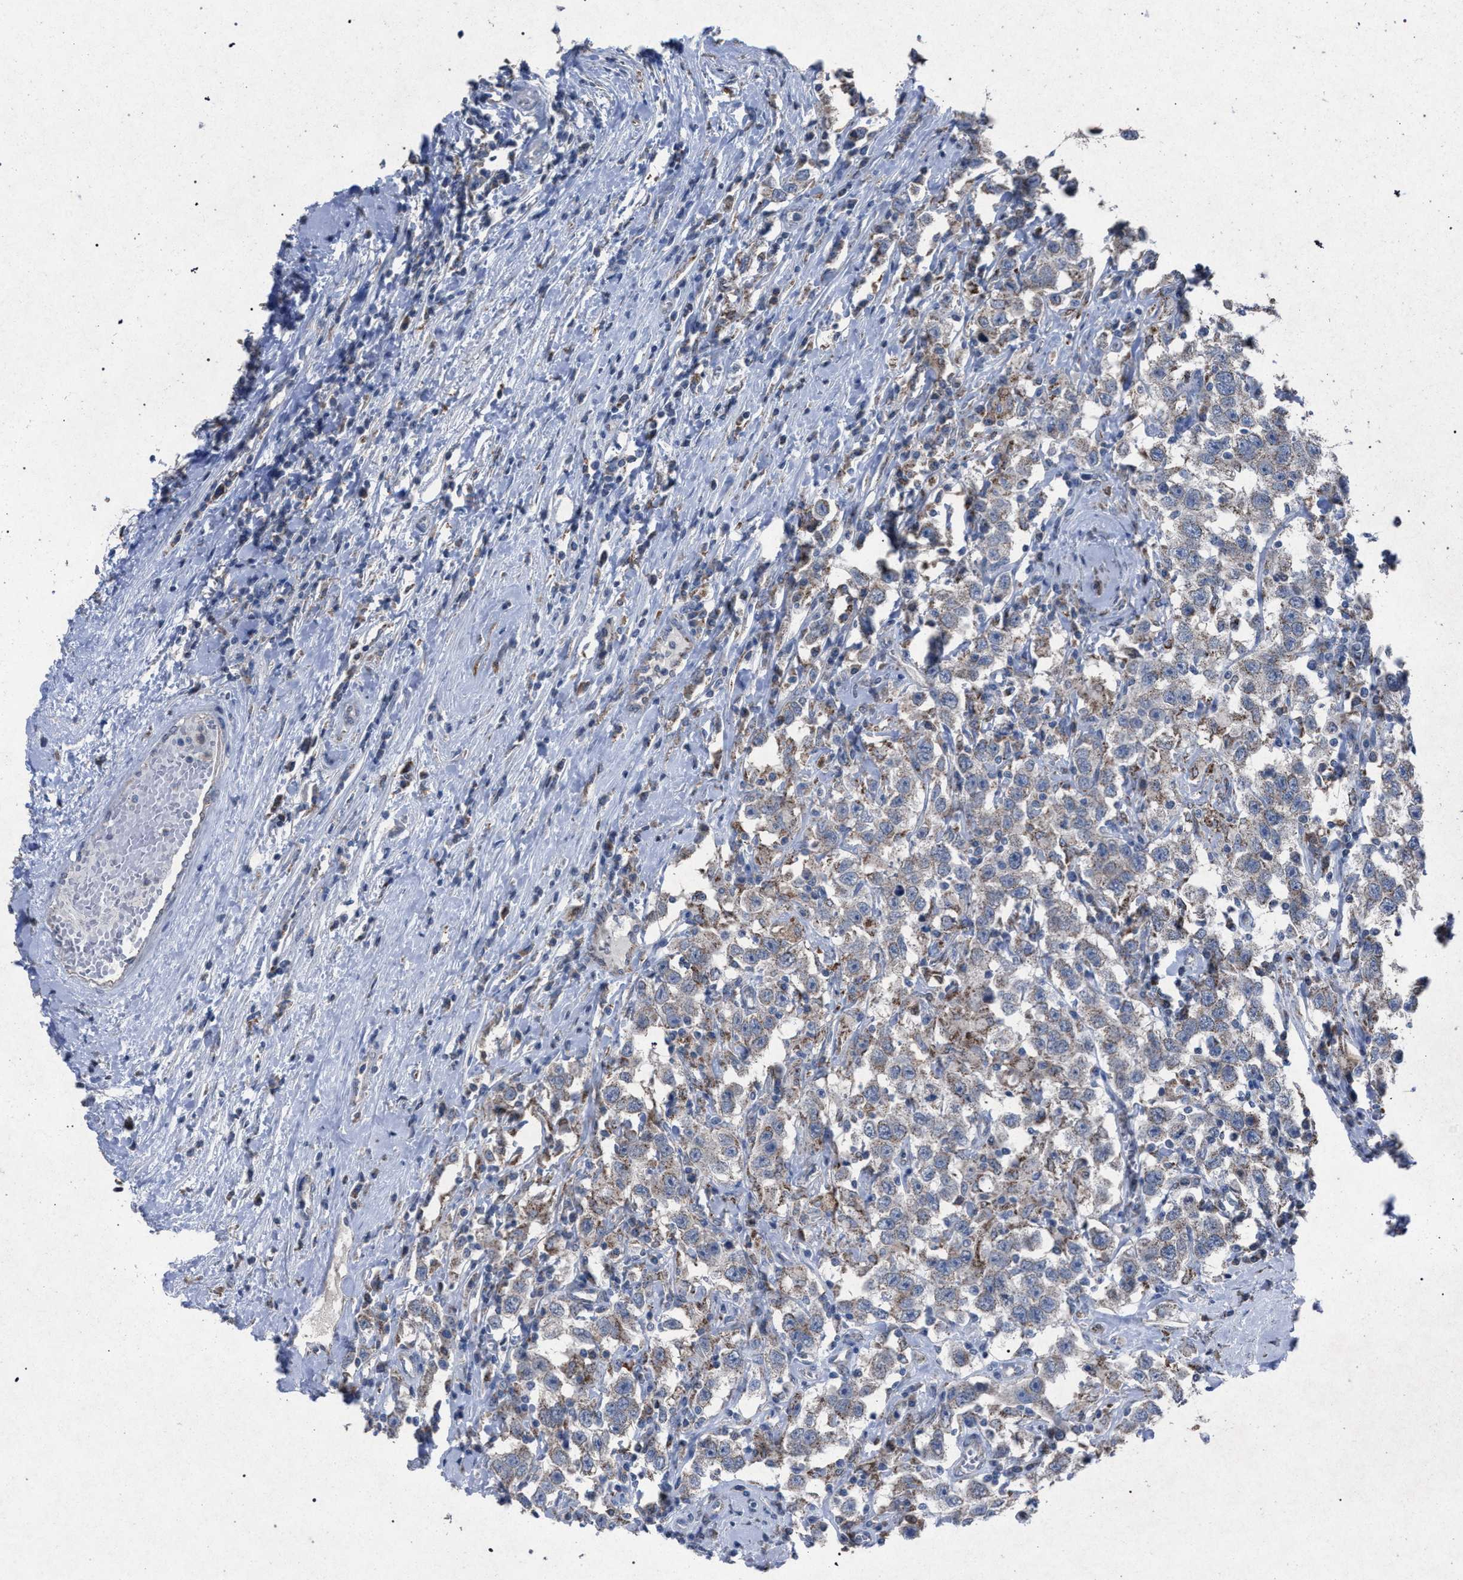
{"staining": {"intensity": "weak", "quantity": "<25%", "location": "cytoplasmic/membranous"}, "tissue": "testis cancer", "cell_type": "Tumor cells", "image_type": "cancer", "snomed": [{"axis": "morphology", "description": "Seminoma, NOS"}, {"axis": "topography", "description": "Testis"}], "caption": "High power microscopy histopathology image of an IHC histopathology image of testis cancer, revealing no significant positivity in tumor cells.", "gene": "HSD17B4", "patient": {"sex": "male", "age": 41}}